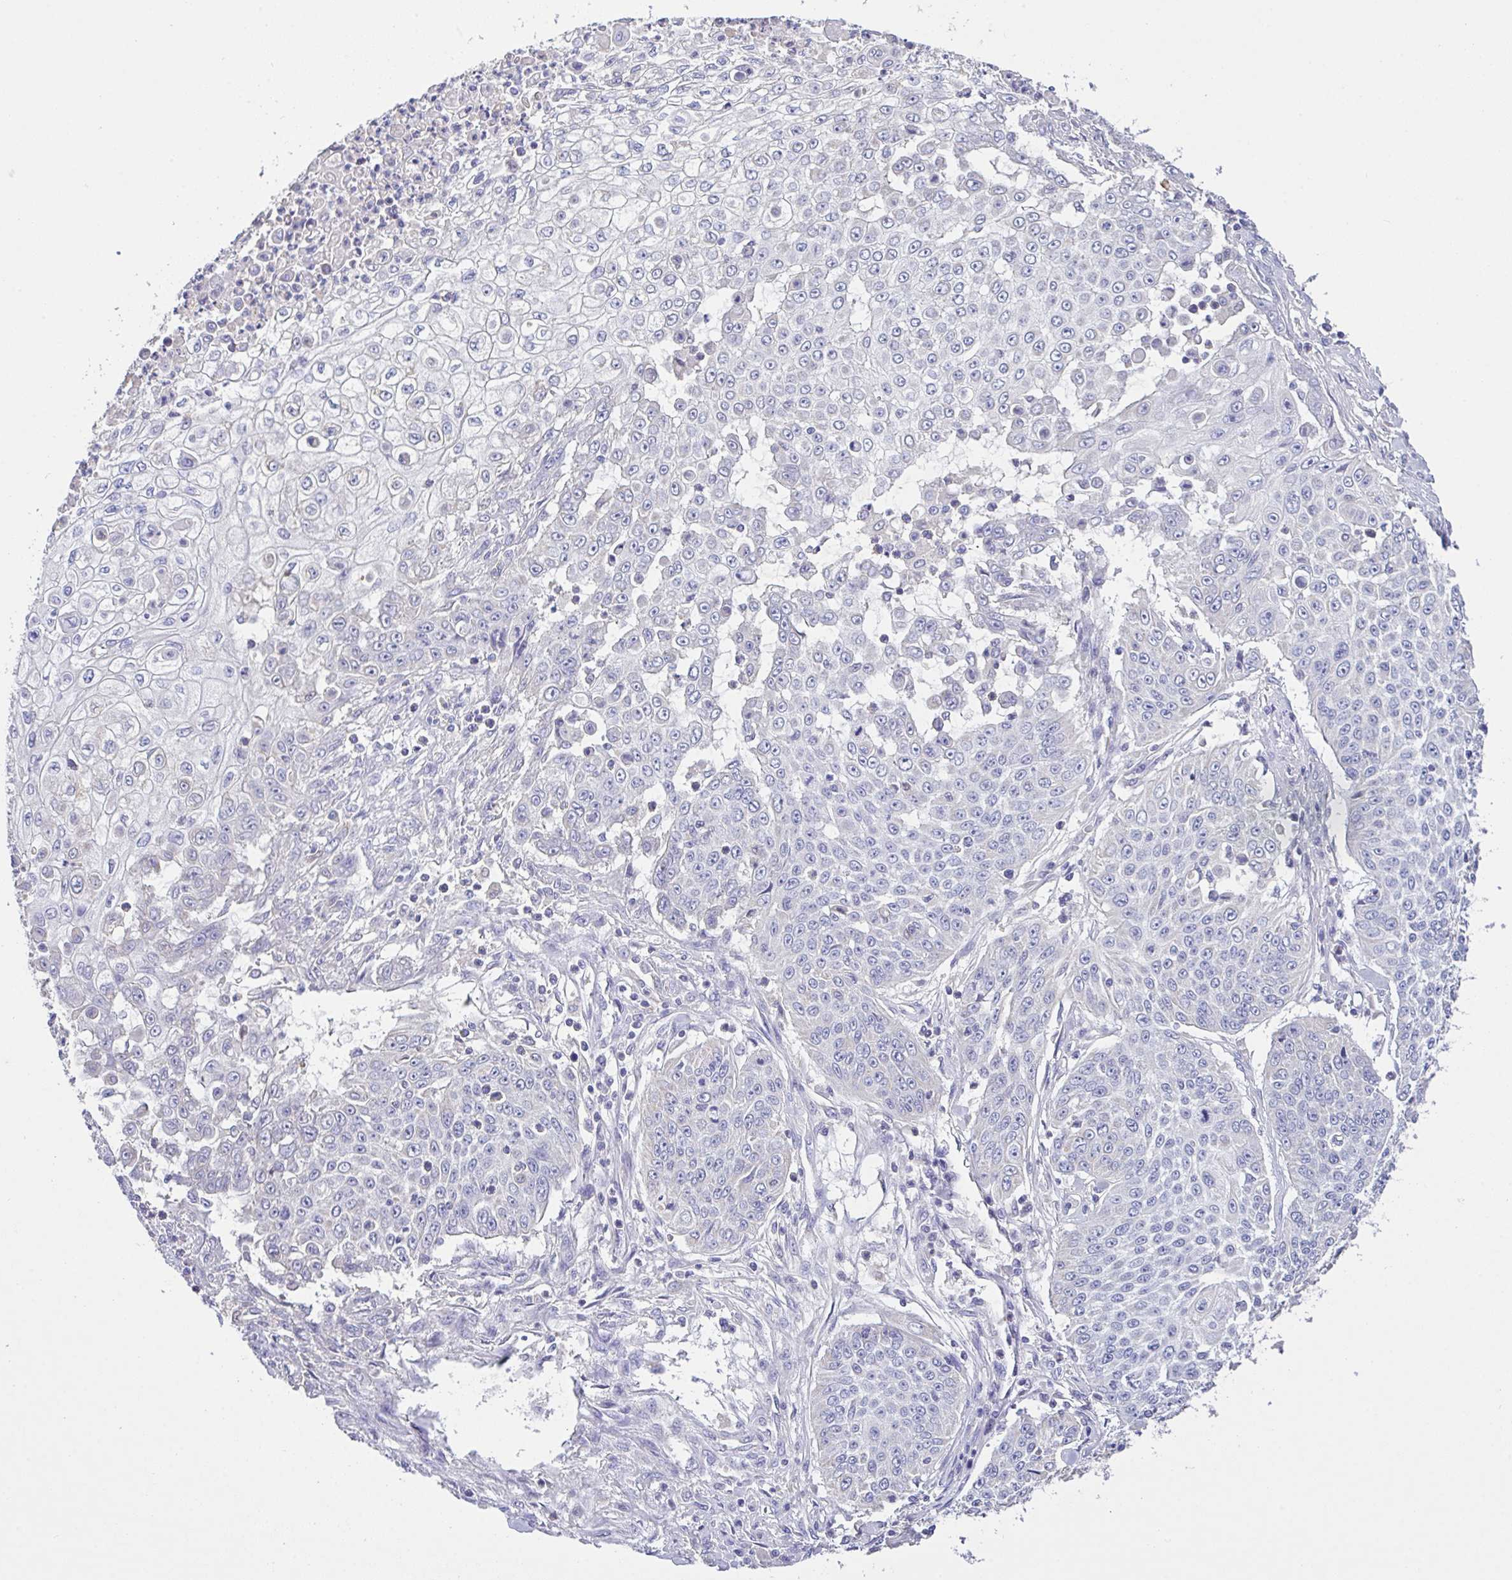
{"staining": {"intensity": "negative", "quantity": "none", "location": "none"}, "tissue": "skin cancer", "cell_type": "Tumor cells", "image_type": "cancer", "snomed": [{"axis": "morphology", "description": "Squamous cell carcinoma, NOS"}, {"axis": "topography", "description": "Skin"}], "caption": "Immunohistochemical staining of human squamous cell carcinoma (skin) displays no significant staining in tumor cells.", "gene": "CA10", "patient": {"sex": "male", "age": 24}}